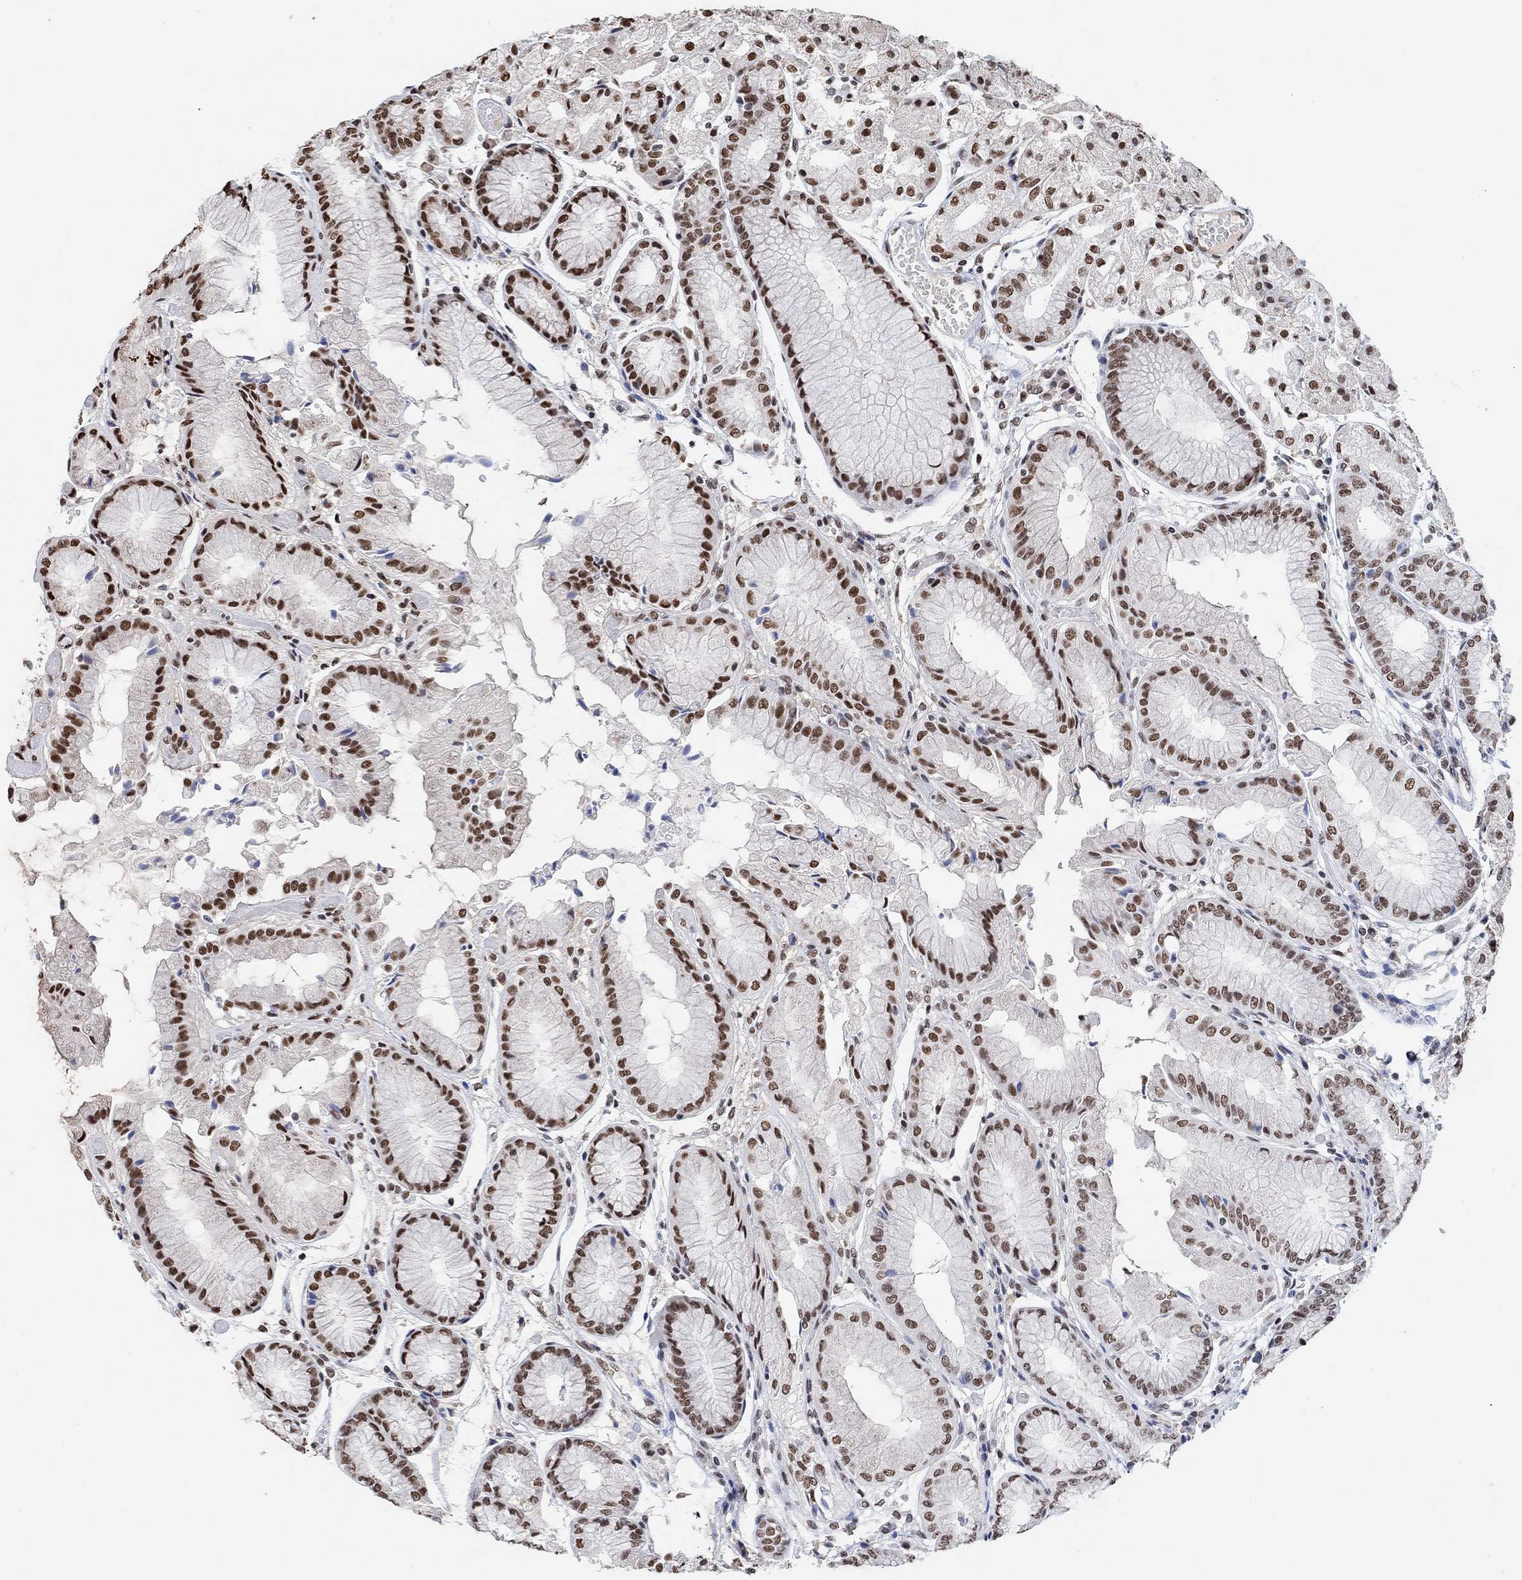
{"staining": {"intensity": "strong", "quantity": "25%-75%", "location": "nuclear"}, "tissue": "stomach", "cell_type": "Glandular cells", "image_type": "normal", "snomed": [{"axis": "morphology", "description": "Normal tissue, NOS"}, {"axis": "topography", "description": "Stomach, upper"}], "caption": "A high-resolution photomicrograph shows immunohistochemistry staining of unremarkable stomach, which reveals strong nuclear positivity in about 25%-75% of glandular cells. (brown staining indicates protein expression, while blue staining denotes nuclei).", "gene": "USP39", "patient": {"sex": "male", "age": 72}}